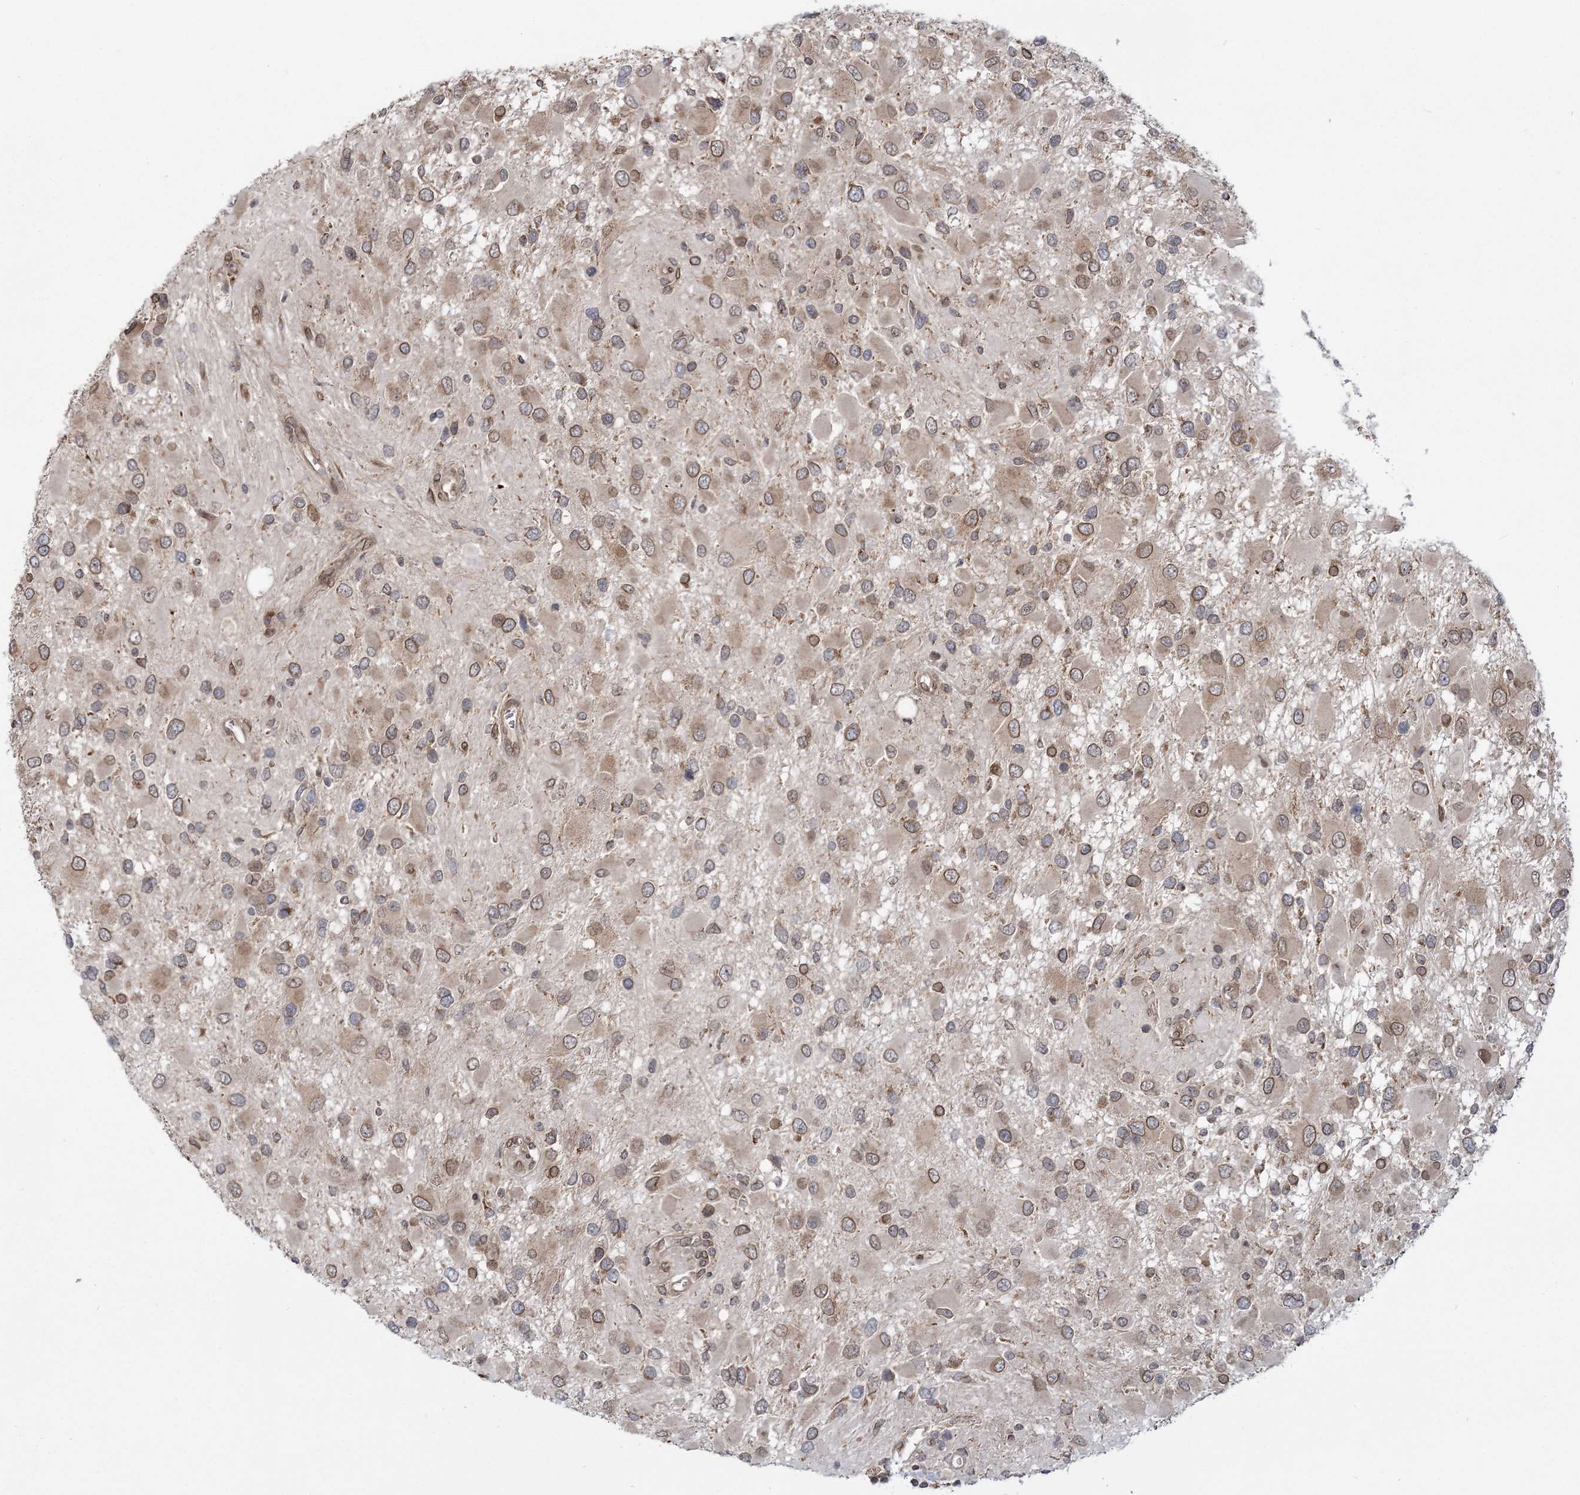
{"staining": {"intensity": "weak", "quantity": ">75%", "location": "cytoplasmic/membranous,nuclear"}, "tissue": "glioma", "cell_type": "Tumor cells", "image_type": "cancer", "snomed": [{"axis": "morphology", "description": "Glioma, malignant, High grade"}, {"axis": "topography", "description": "Brain"}], "caption": "Protein analysis of high-grade glioma (malignant) tissue reveals weak cytoplasmic/membranous and nuclear expression in about >75% of tumor cells.", "gene": "DNAJC27", "patient": {"sex": "male", "age": 53}}